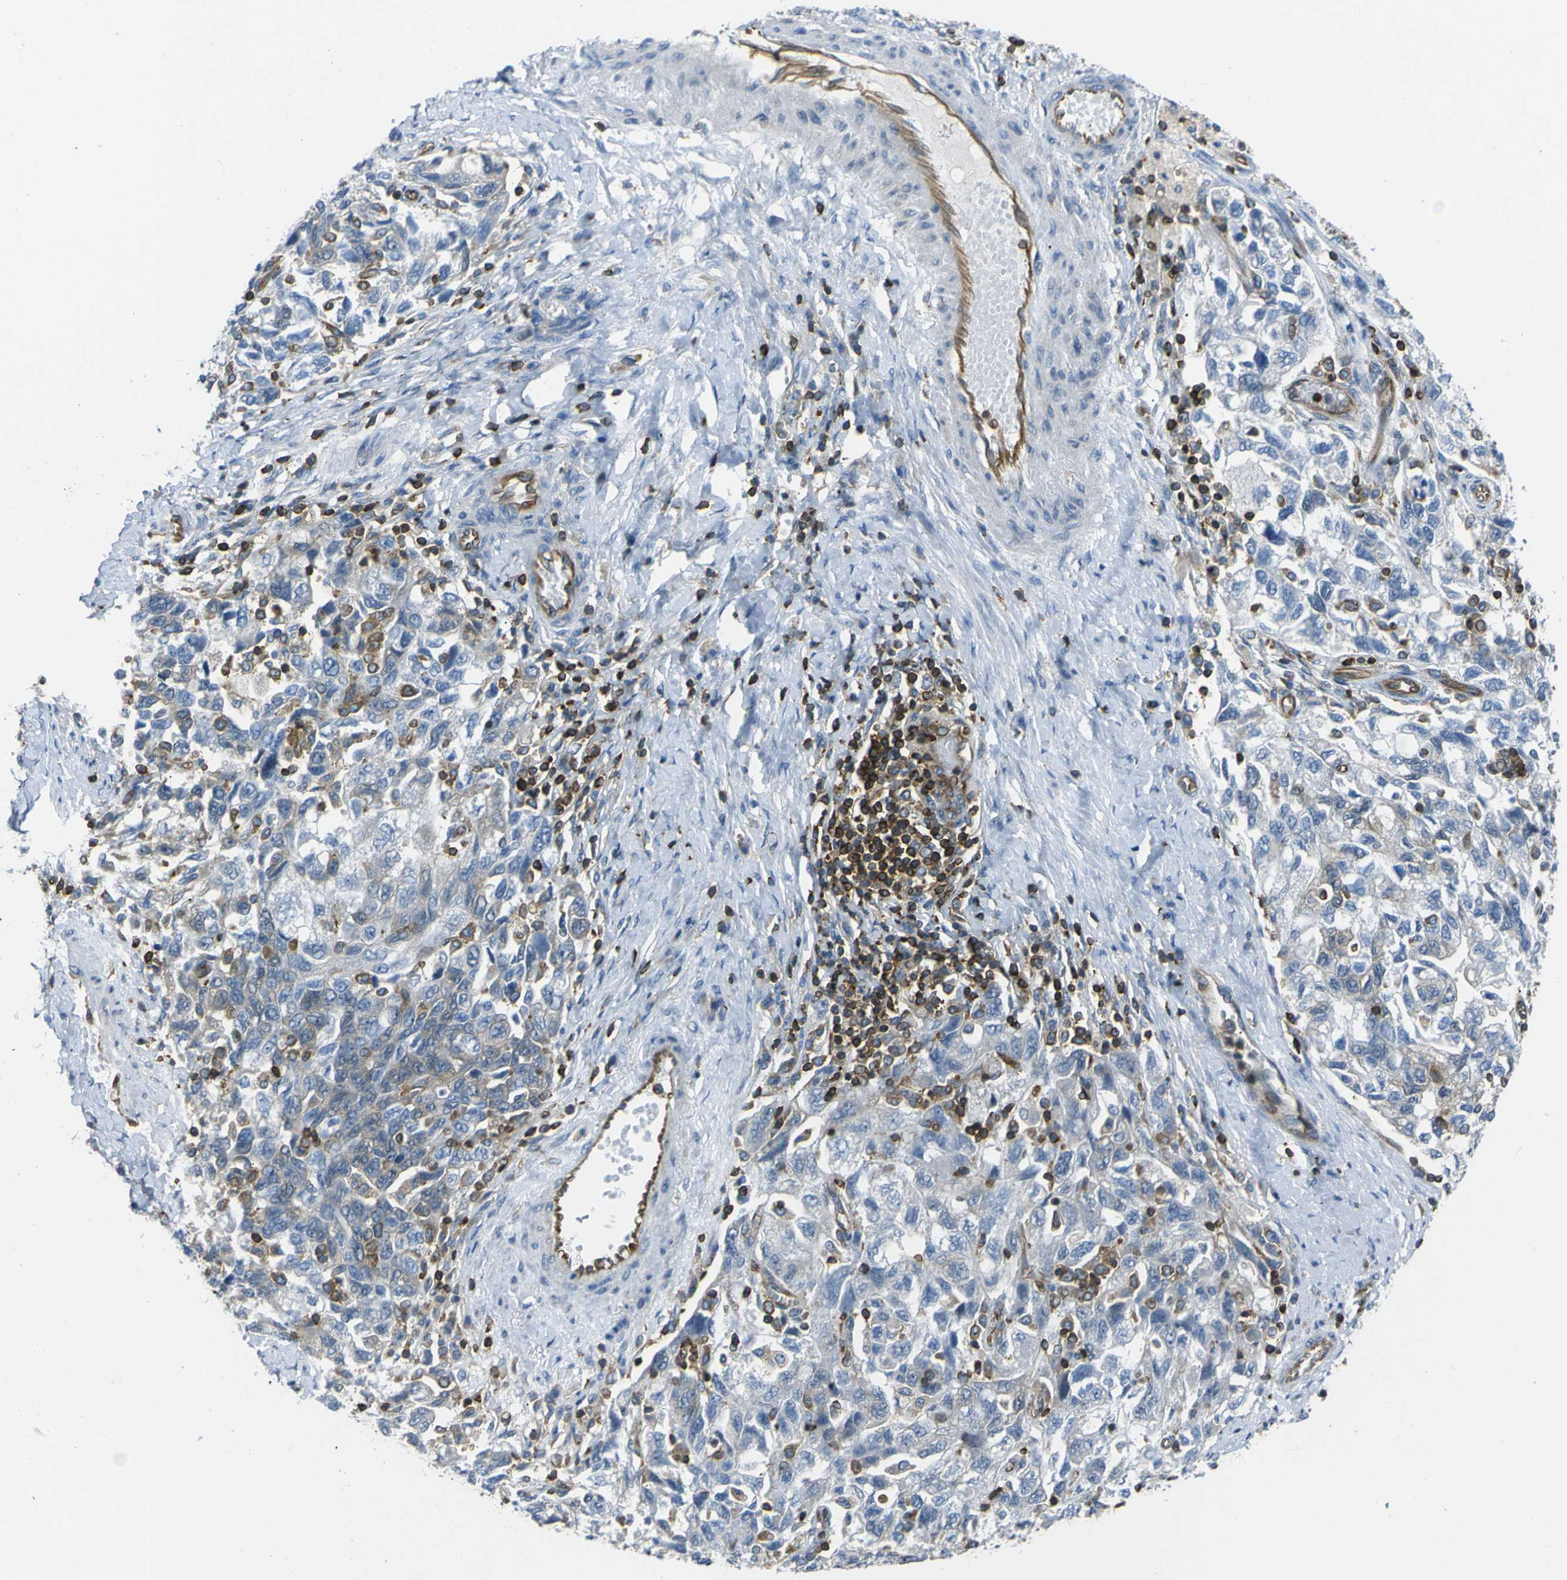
{"staining": {"intensity": "weak", "quantity": "<25%", "location": "cytoplasmic/membranous"}, "tissue": "ovarian cancer", "cell_type": "Tumor cells", "image_type": "cancer", "snomed": [{"axis": "morphology", "description": "Carcinoma, NOS"}, {"axis": "morphology", "description": "Cystadenocarcinoma, serous, NOS"}, {"axis": "topography", "description": "Ovary"}], "caption": "A micrograph of human ovarian carcinoma is negative for staining in tumor cells. The staining is performed using DAB brown chromogen with nuclei counter-stained in using hematoxylin.", "gene": "ARHGEF1", "patient": {"sex": "female", "age": 69}}